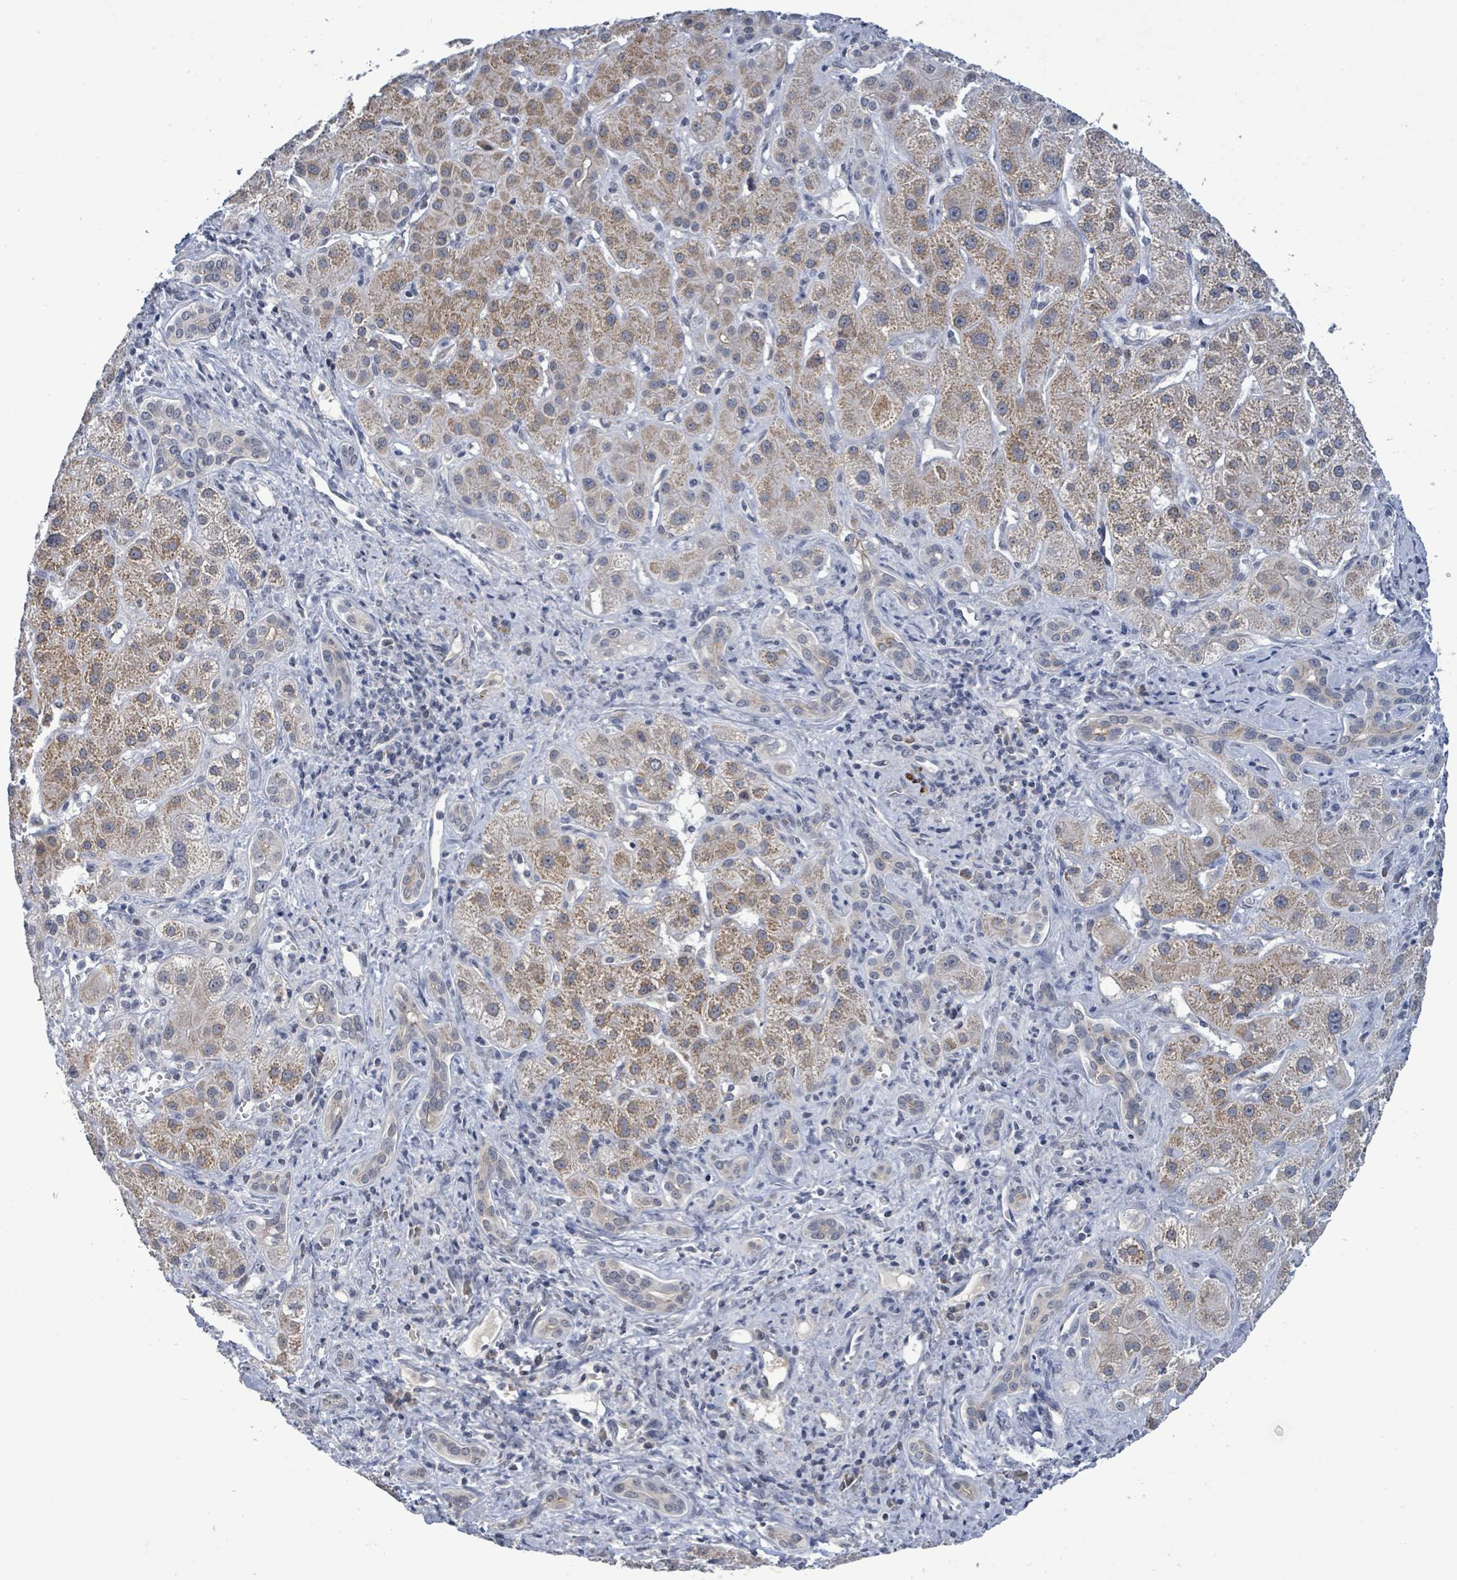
{"staining": {"intensity": "moderate", "quantity": ">75%", "location": "cytoplasmic/membranous"}, "tissue": "liver cancer", "cell_type": "Tumor cells", "image_type": "cancer", "snomed": [{"axis": "morphology", "description": "Cholangiocarcinoma"}, {"axis": "topography", "description": "Liver"}], "caption": "Protein staining of cholangiocarcinoma (liver) tissue displays moderate cytoplasmic/membranous positivity in about >75% of tumor cells. (brown staining indicates protein expression, while blue staining denotes nuclei).", "gene": "COQ10B", "patient": {"sex": "male", "age": 67}}